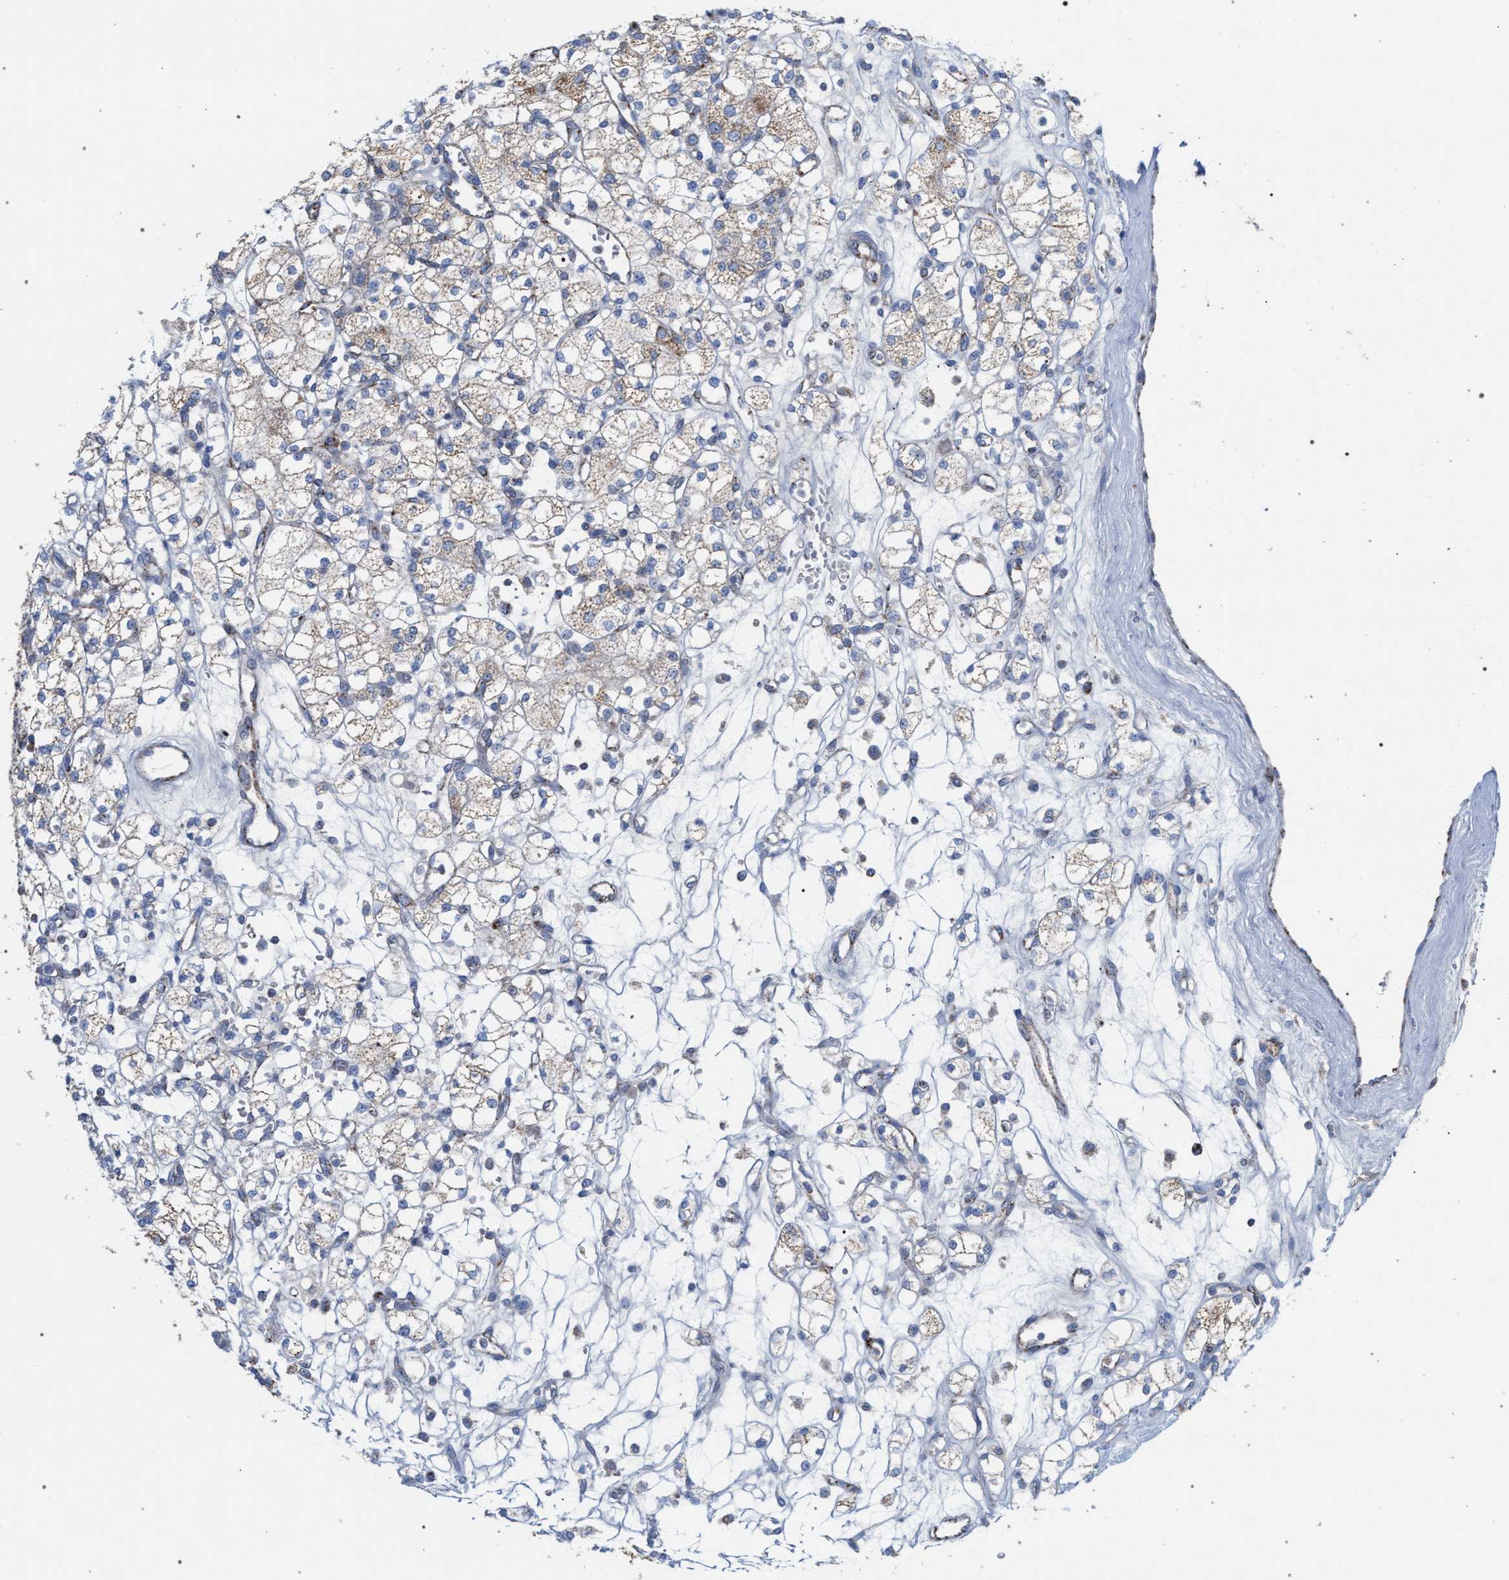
{"staining": {"intensity": "moderate", "quantity": ">75%", "location": "cytoplasmic/membranous"}, "tissue": "renal cancer", "cell_type": "Tumor cells", "image_type": "cancer", "snomed": [{"axis": "morphology", "description": "Adenocarcinoma, NOS"}, {"axis": "topography", "description": "Kidney"}], "caption": "The photomicrograph reveals immunohistochemical staining of renal cancer. There is moderate cytoplasmic/membranous staining is identified in approximately >75% of tumor cells.", "gene": "ECI2", "patient": {"sex": "male", "age": 77}}